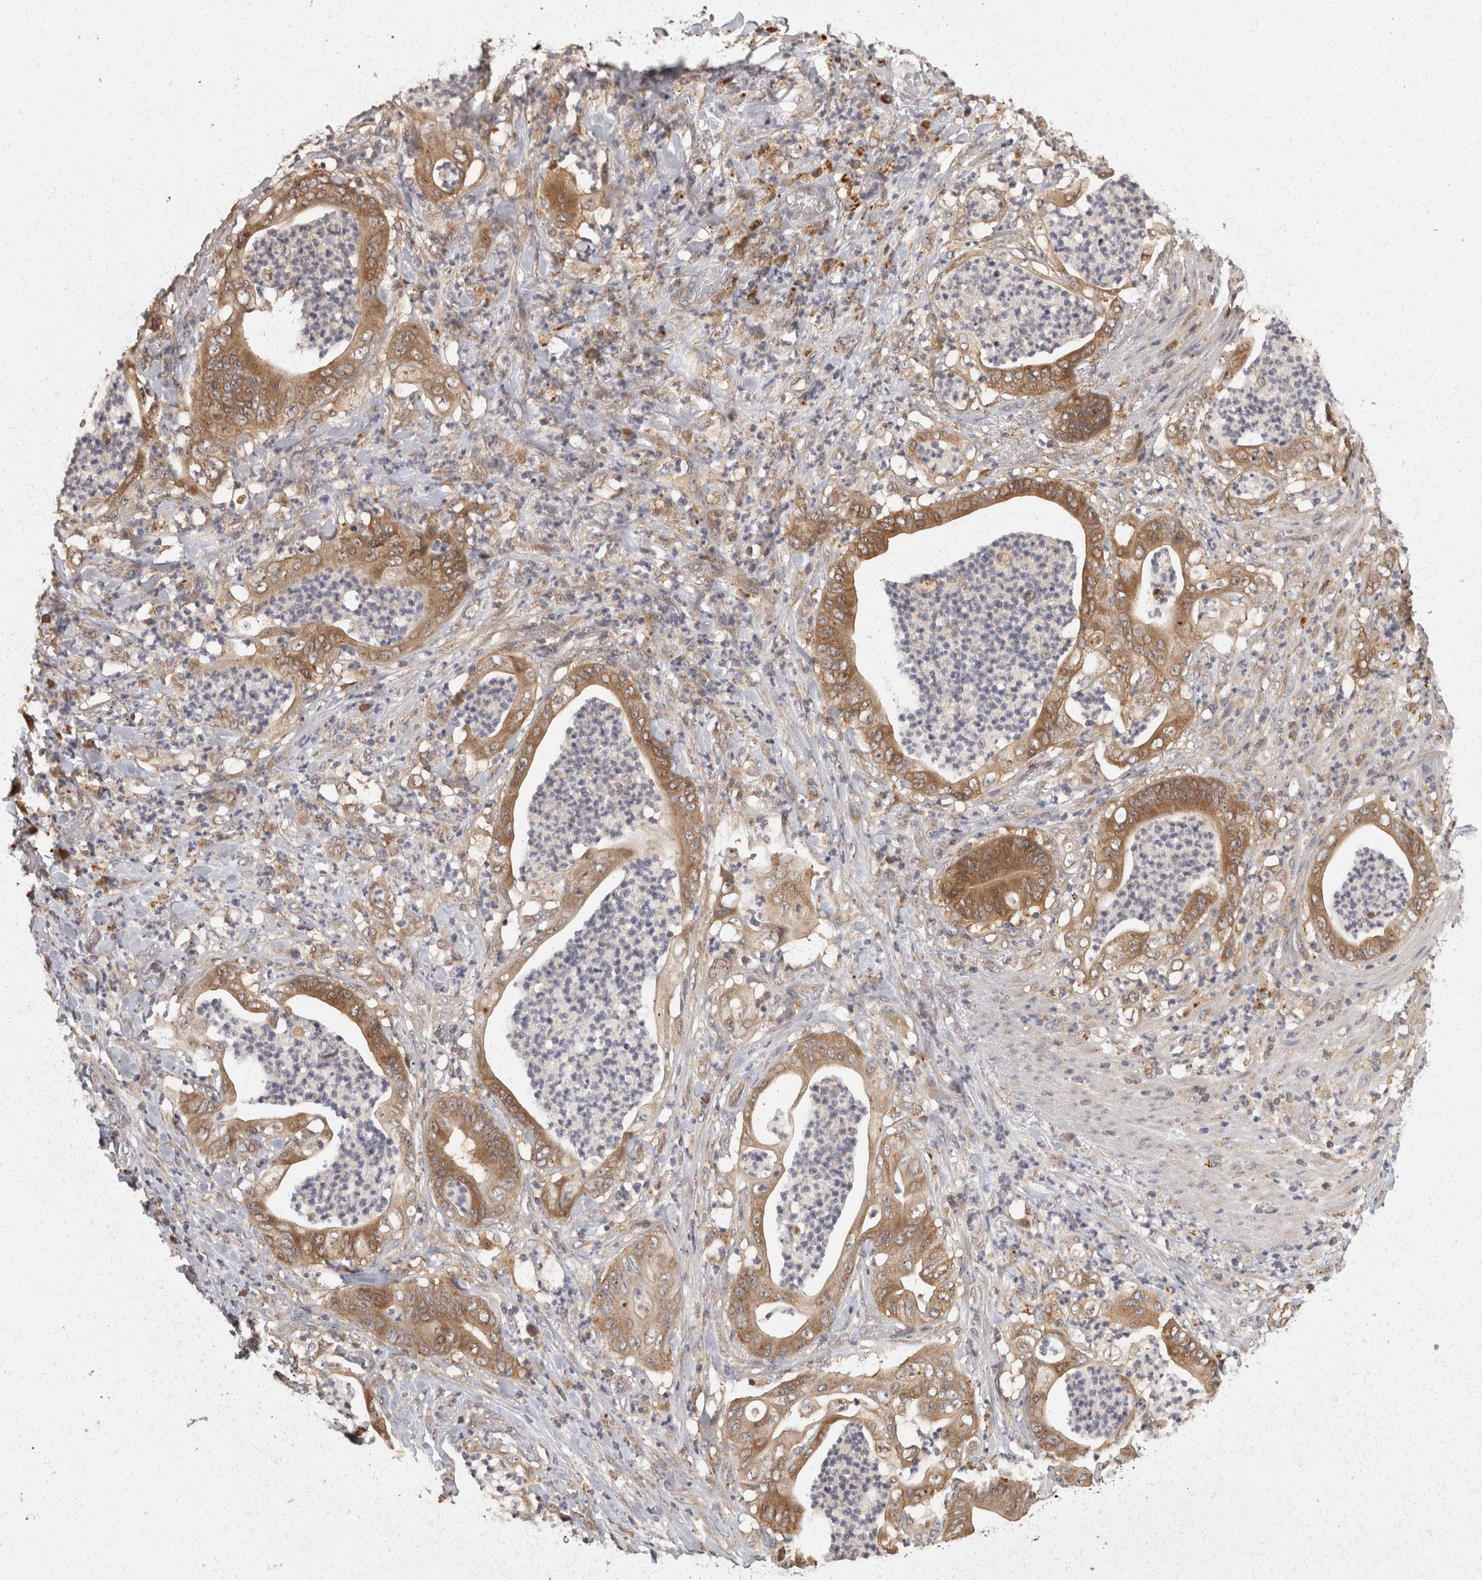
{"staining": {"intensity": "moderate", "quantity": ">75%", "location": "cytoplasmic/membranous"}, "tissue": "stomach cancer", "cell_type": "Tumor cells", "image_type": "cancer", "snomed": [{"axis": "morphology", "description": "Adenocarcinoma, NOS"}, {"axis": "topography", "description": "Stomach"}], "caption": "Stomach cancer stained with IHC shows moderate cytoplasmic/membranous positivity in about >75% of tumor cells. (brown staining indicates protein expression, while blue staining denotes nuclei).", "gene": "ACAT2", "patient": {"sex": "female", "age": 73}}